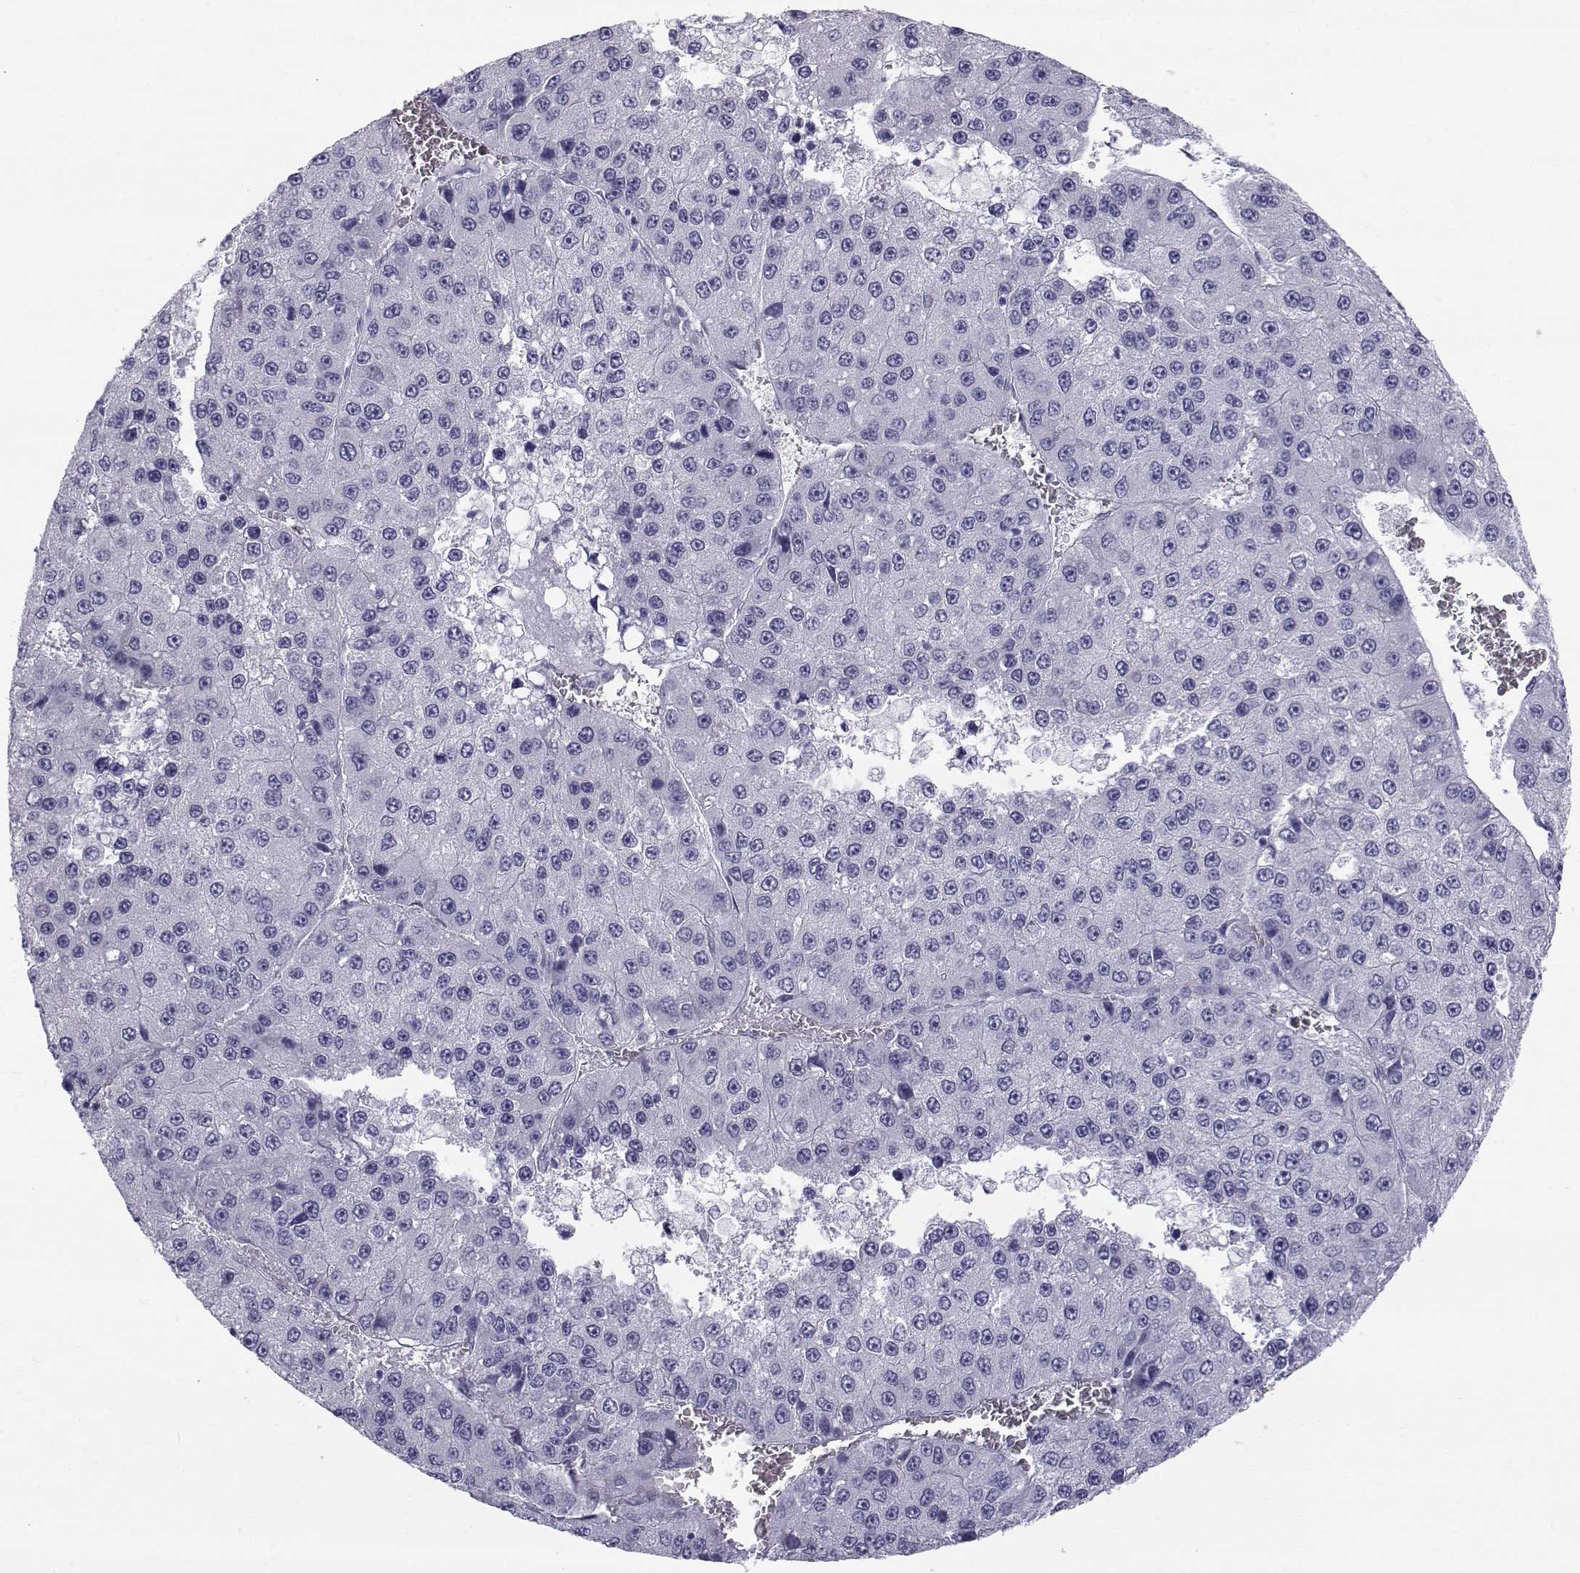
{"staining": {"intensity": "negative", "quantity": "none", "location": "none"}, "tissue": "liver cancer", "cell_type": "Tumor cells", "image_type": "cancer", "snomed": [{"axis": "morphology", "description": "Carcinoma, Hepatocellular, NOS"}, {"axis": "topography", "description": "Liver"}], "caption": "There is no significant expression in tumor cells of hepatocellular carcinoma (liver).", "gene": "RNASE12", "patient": {"sex": "female", "age": 73}}